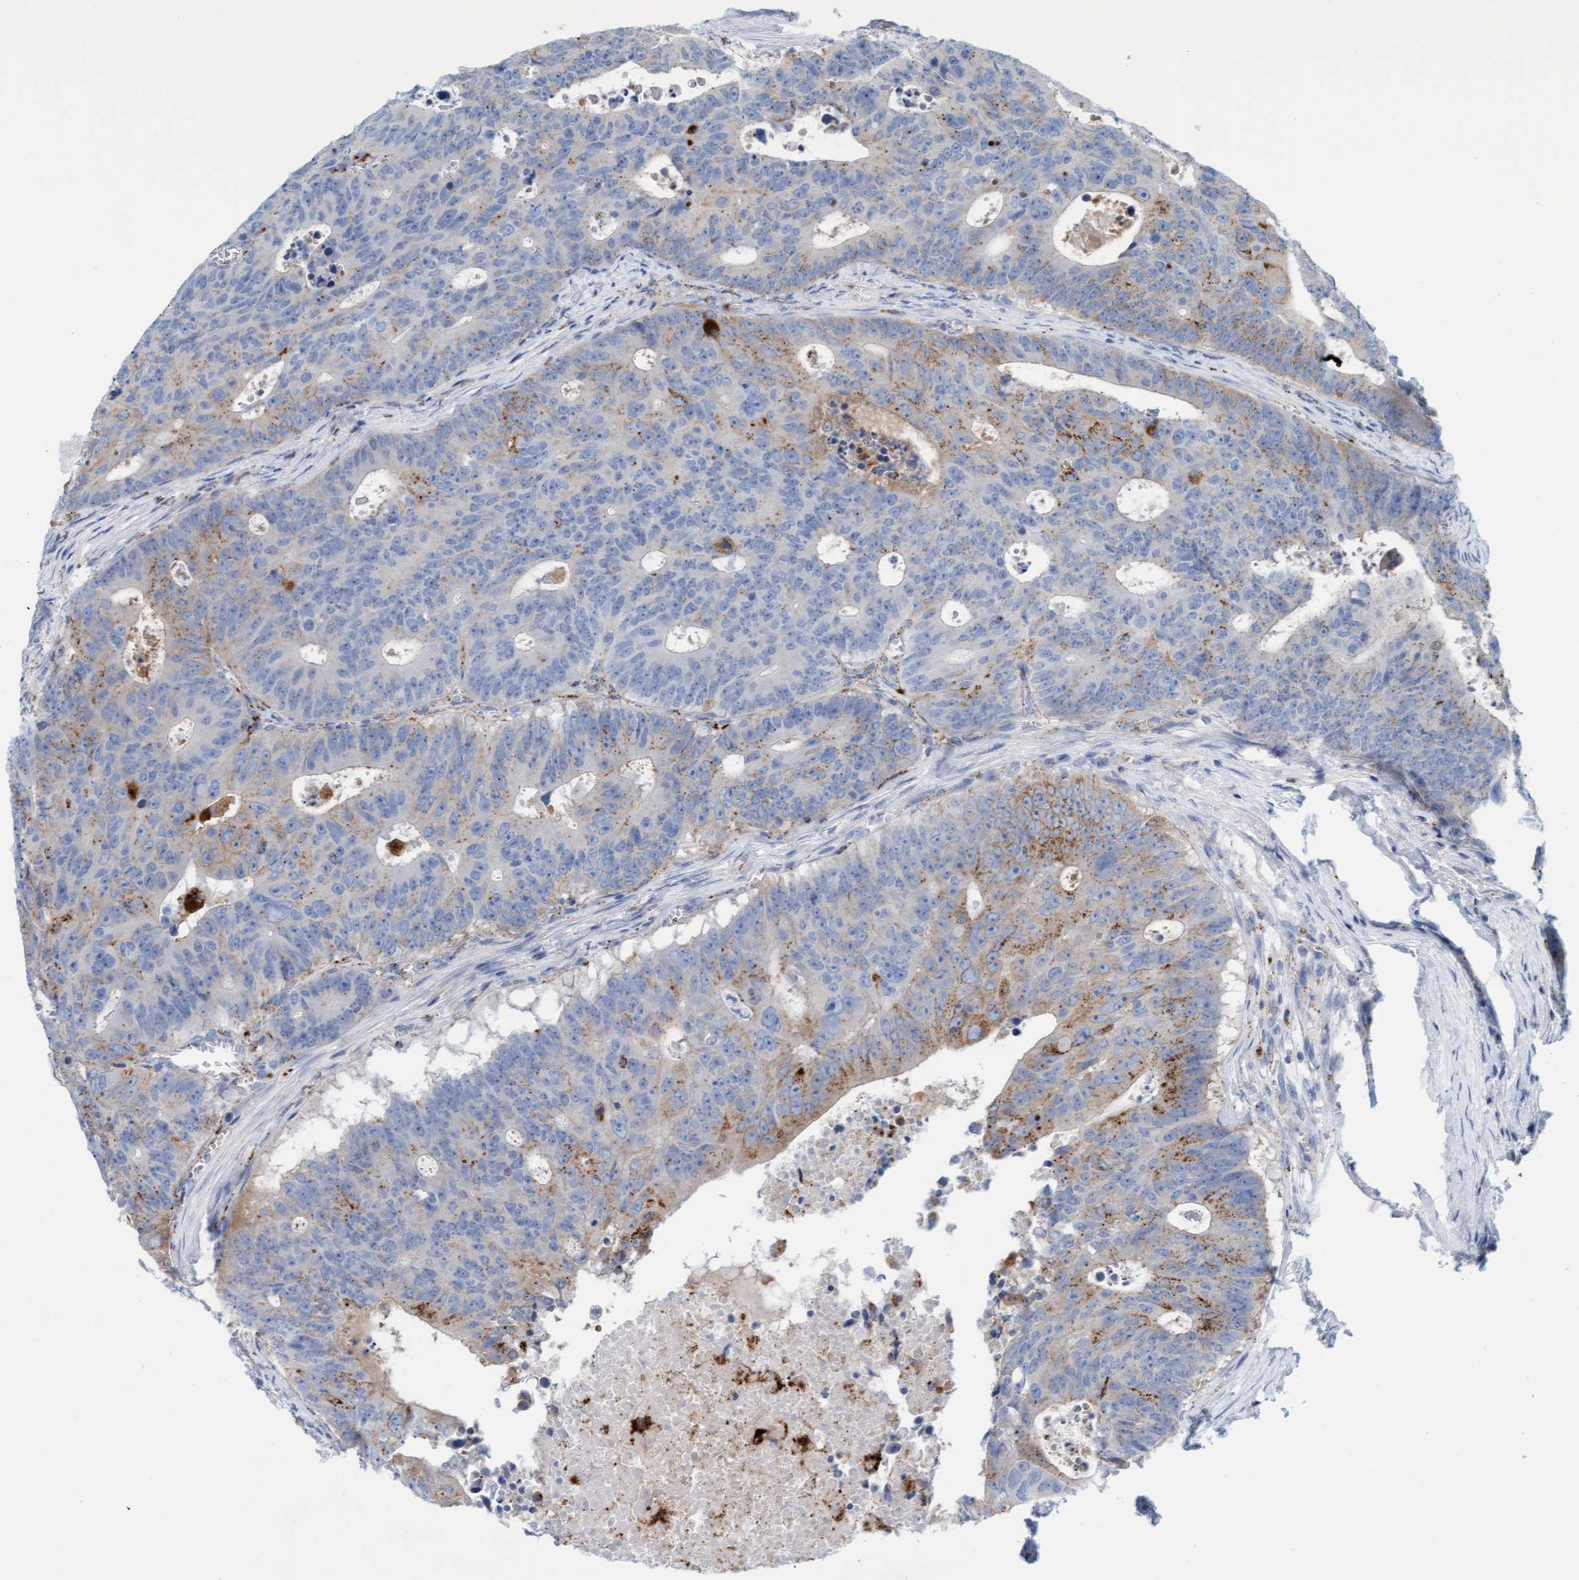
{"staining": {"intensity": "moderate", "quantity": "<25%", "location": "cytoplasmic/membranous"}, "tissue": "colorectal cancer", "cell_type": "Tumor cells", "image_type": "cancer", "snomed": [{"axis": "morphology", "description": "Adenocarcinoma, NOS"}, {"axis": "topography", "description": "Colon"}], "caption": "DAB (3,3'-diaminobenzidine) immunohistochemical staining of human colorectal cancer (adenocarcinoma) exhibits moderate cytoplasmic/membranous protein positivity in about <25% of tumor cells.", "gene": "SGSH", "patient": {"sex": "male", "age": 87}}